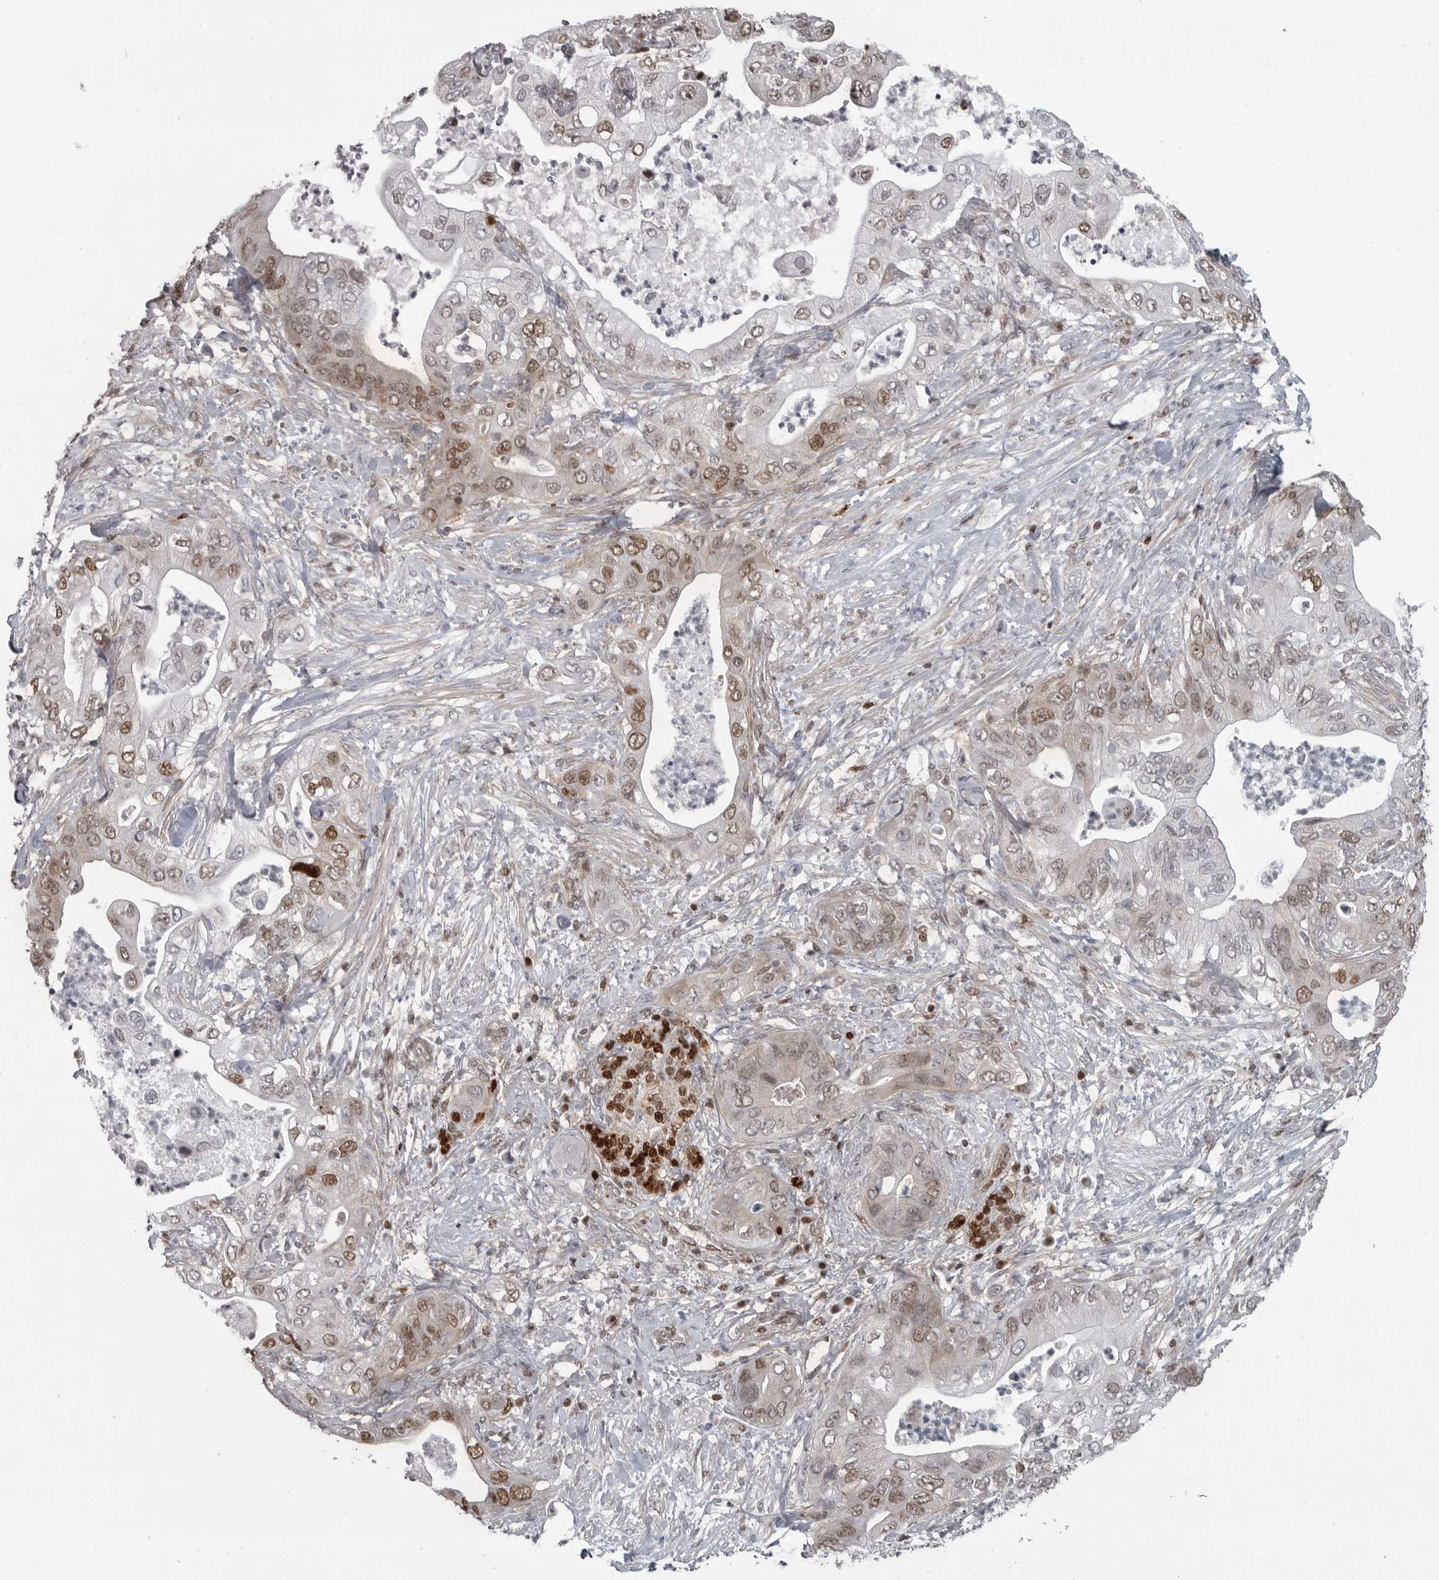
{"staining": {"intensity": "moderate", "quantity": "25%-75%", "location": "nuclear"}, "tissue": "pancreatic cancer", "cell_type": "Tumor cells", "image_type": "cancer", "snomed": [{"axis": "morphology", "description": "Adenocarcinoma, NOS"}, {"axis": "topography", "description": "Pancreas"}], "caption": "An immunohistochemistry (IHC) photomicrograph of tumor tissue is shown. Protein staining in brown highlights moderate nuclear positivity in pancreatic adenocarcinoma within tumor cells.", "gene": "HMGN3", "patient": {"sex": "female", "age": 78}}